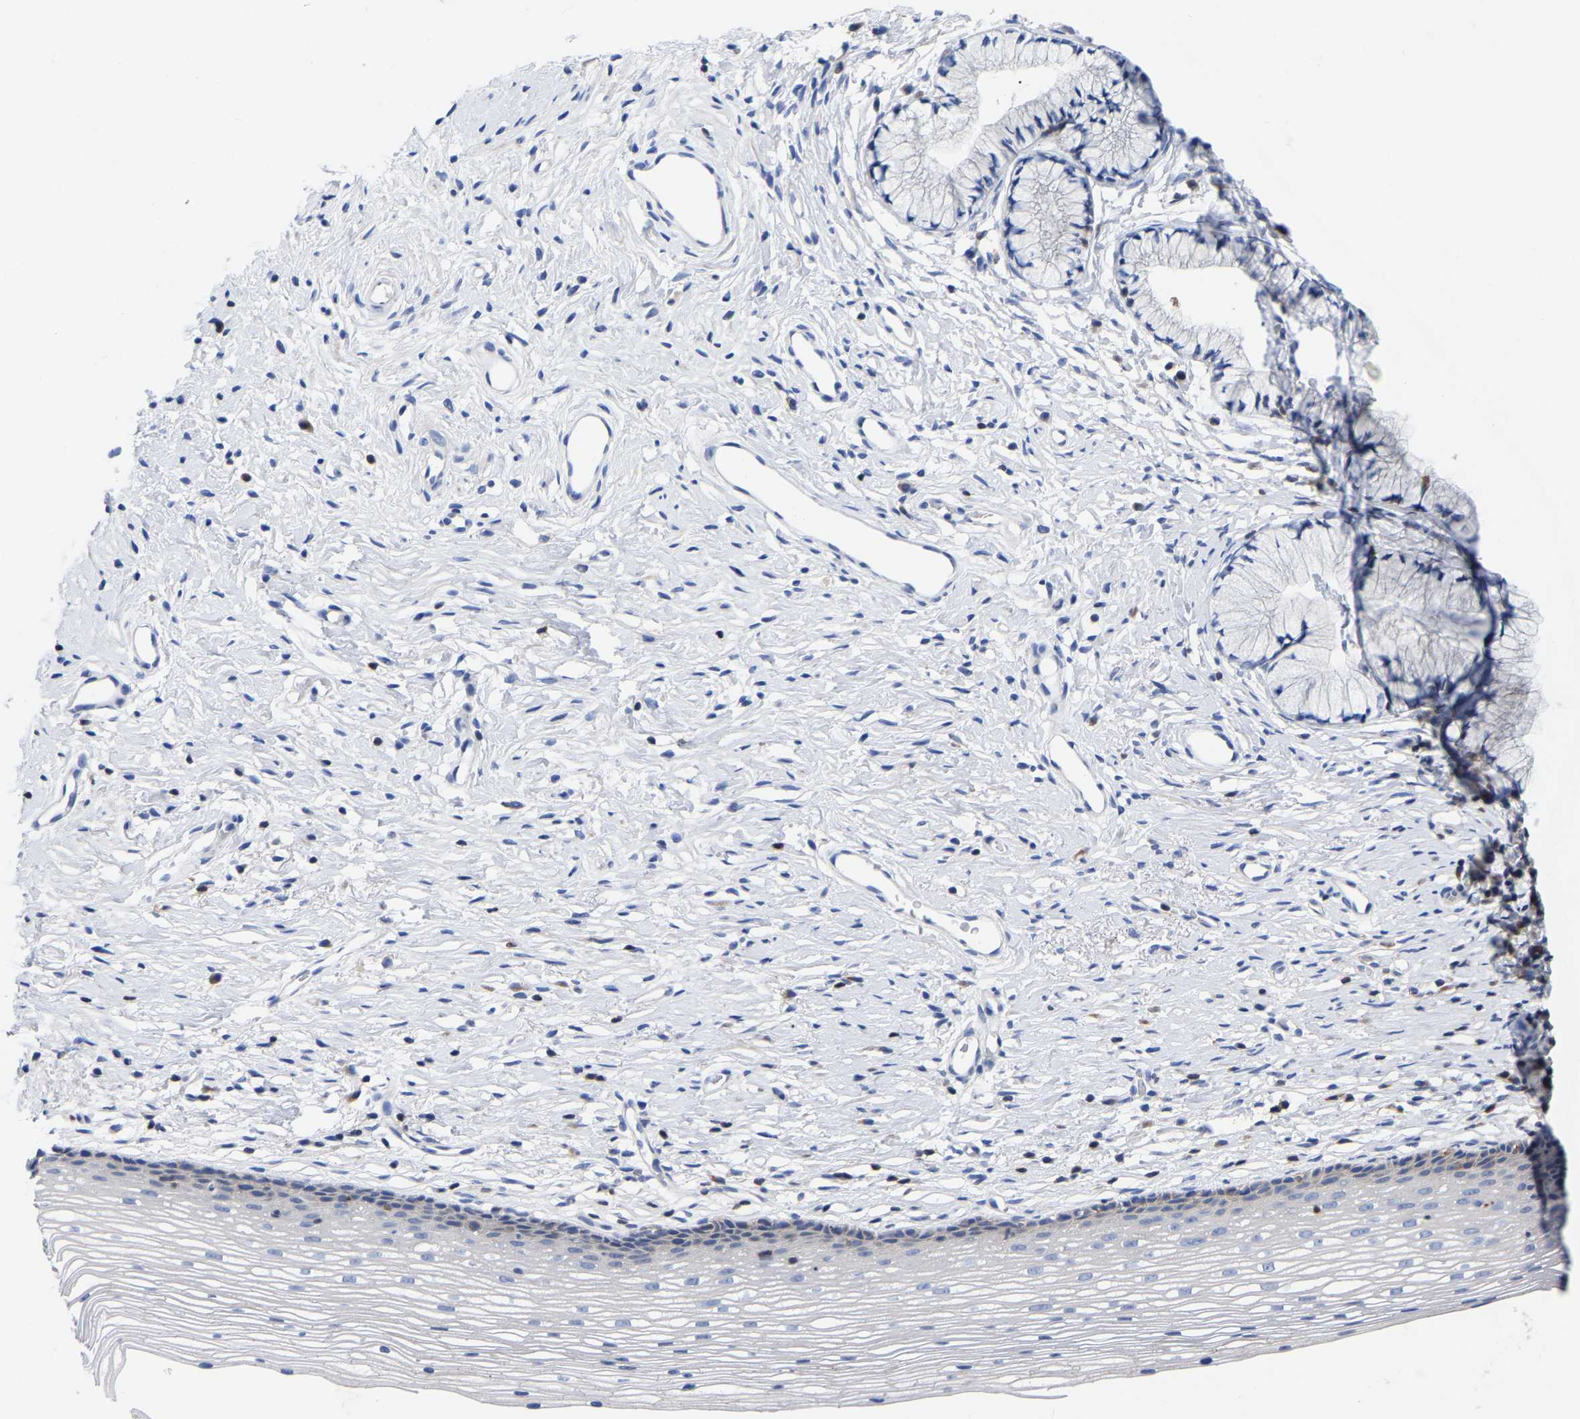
{"staining": {"intensity": "negative", "quantity": "none", "location": "none"}, "tissue": "cervix", "cell_type": "Glandular cells", "image_type": "normal", "snomed": [{"axis": "morphology", "description": "Normal tissue, NOS"}, {"axis": "topography", "description": "Cervix"}], "caption": "The photomicrograph reveals no staining of glandular cells in unremarkable cervix.", "gene": "PTPN7", "patient": {"sex": "female", "age": 77}}